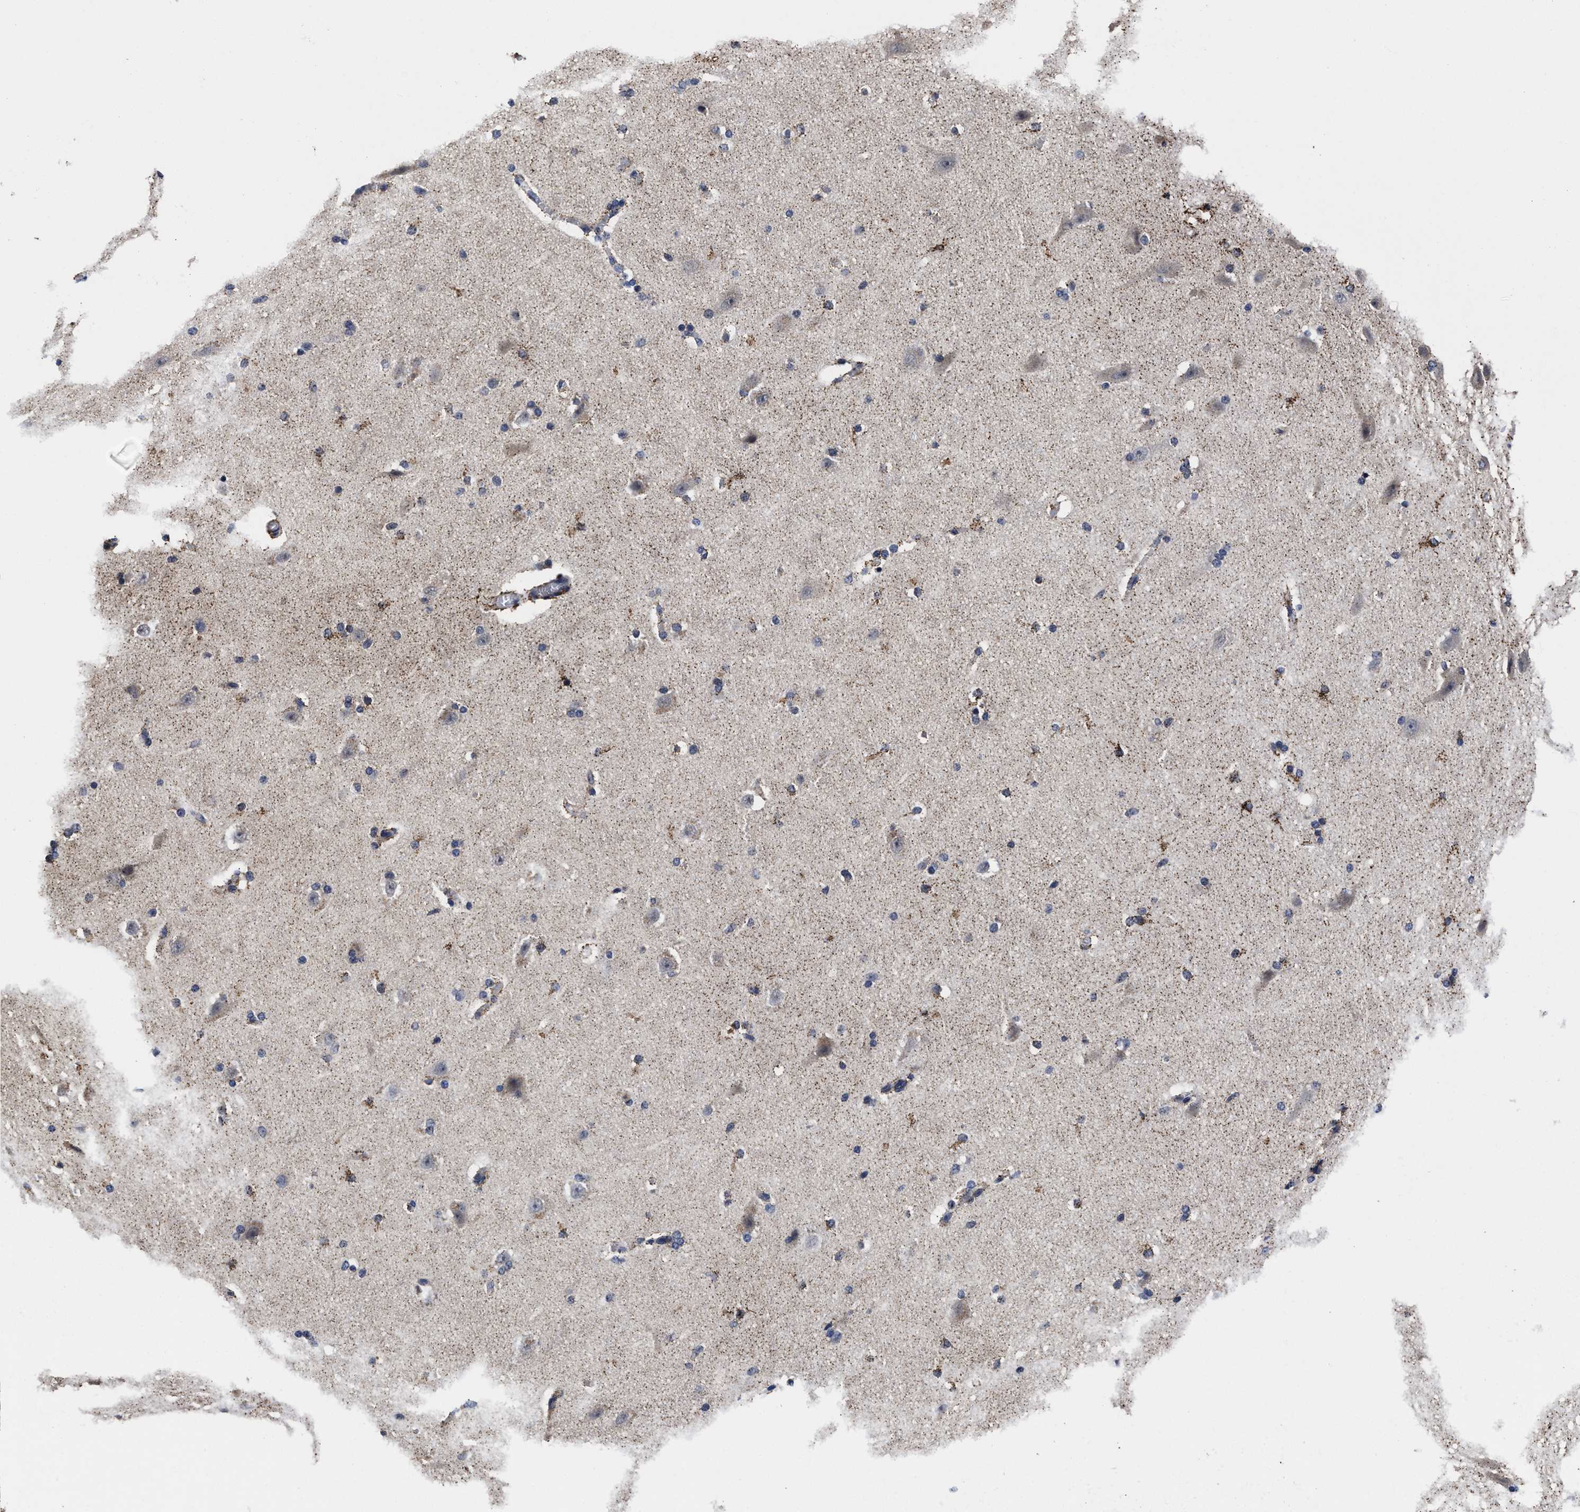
{"staining": {"intensity": "negative", "quantity": "none", "location": "none"}, "tissue": "cerebral cortex", "cell_type": "Endothelial cells", "image_type": "normal", "snomed": [{"axis": "morphology", "description": "Normal tissue, NOS"}, {"axis": "topography", "description": "Cerebral cortex"}, {"axis": "topography", "description": "Hippocampus"}], "caption": "The immunohistochemistry (IHC) image has no significant staining in endothelial cells of cerebral cortex. (DAB immunohistochemistry with hematoxylin counter stain).", "gene": "SOCS5", "patient": {"sex": "female", "age": 19}}